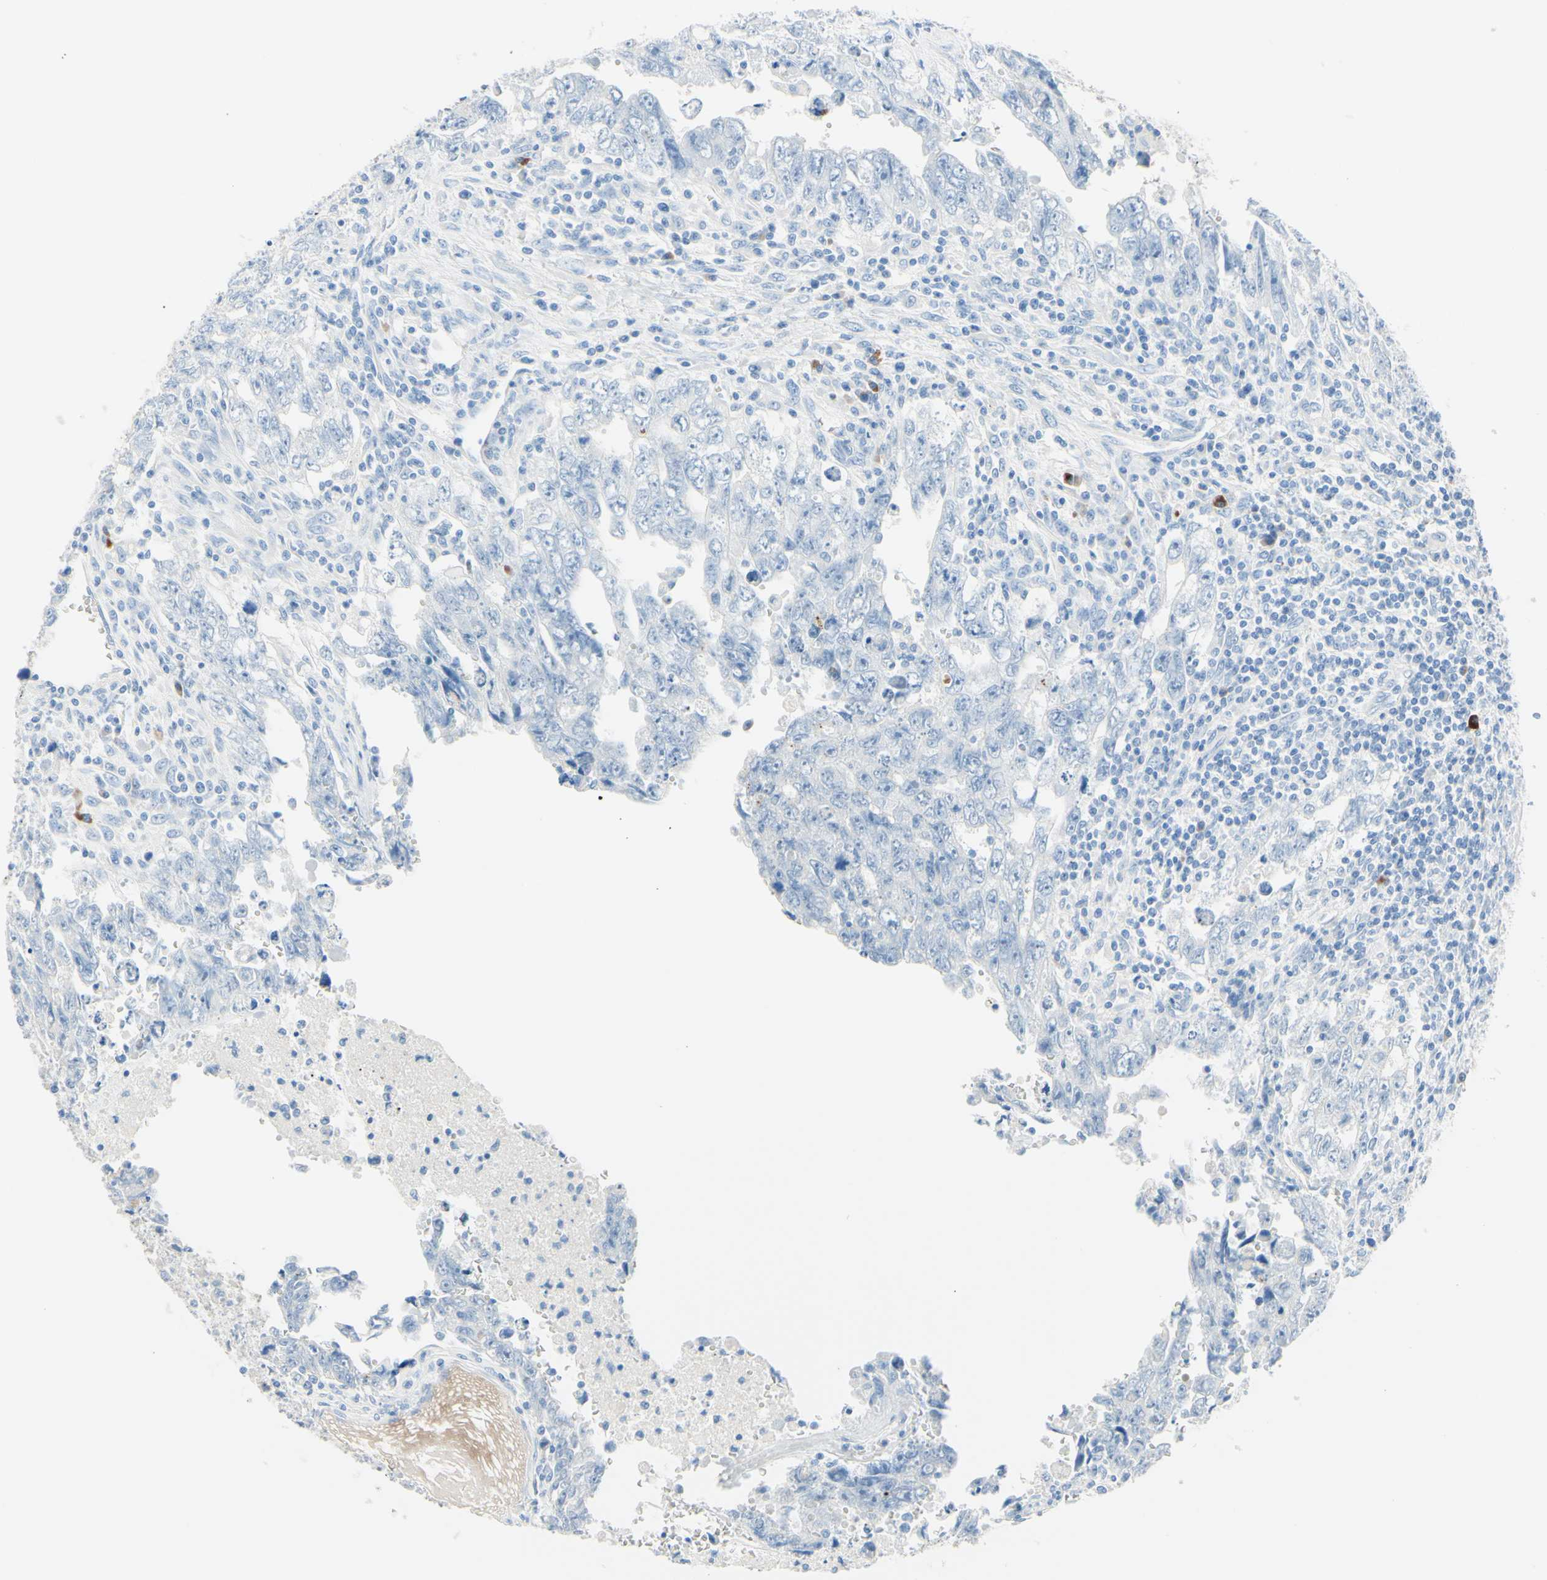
{"staining": {"intensity": "negative", "quantity": "none", "location": "none"}, "tissue": "testis cancer", "cell_type": "Tumor cells", "image_type": "cancer", "snomed": [{"axis": "morphology", "description": "Carcinoma, Embryonal, NOS"}, {"axis": "topography", "description": "Testis"}], "caption": "High power microscopy photomicrograph of an immunohistochemistry photomicrograph of embryonal carcinoma (testis), revealing no significant staining in tumor cells.", "gene": "IL6ST", "patient": {"sex": "male", "age": 28}}